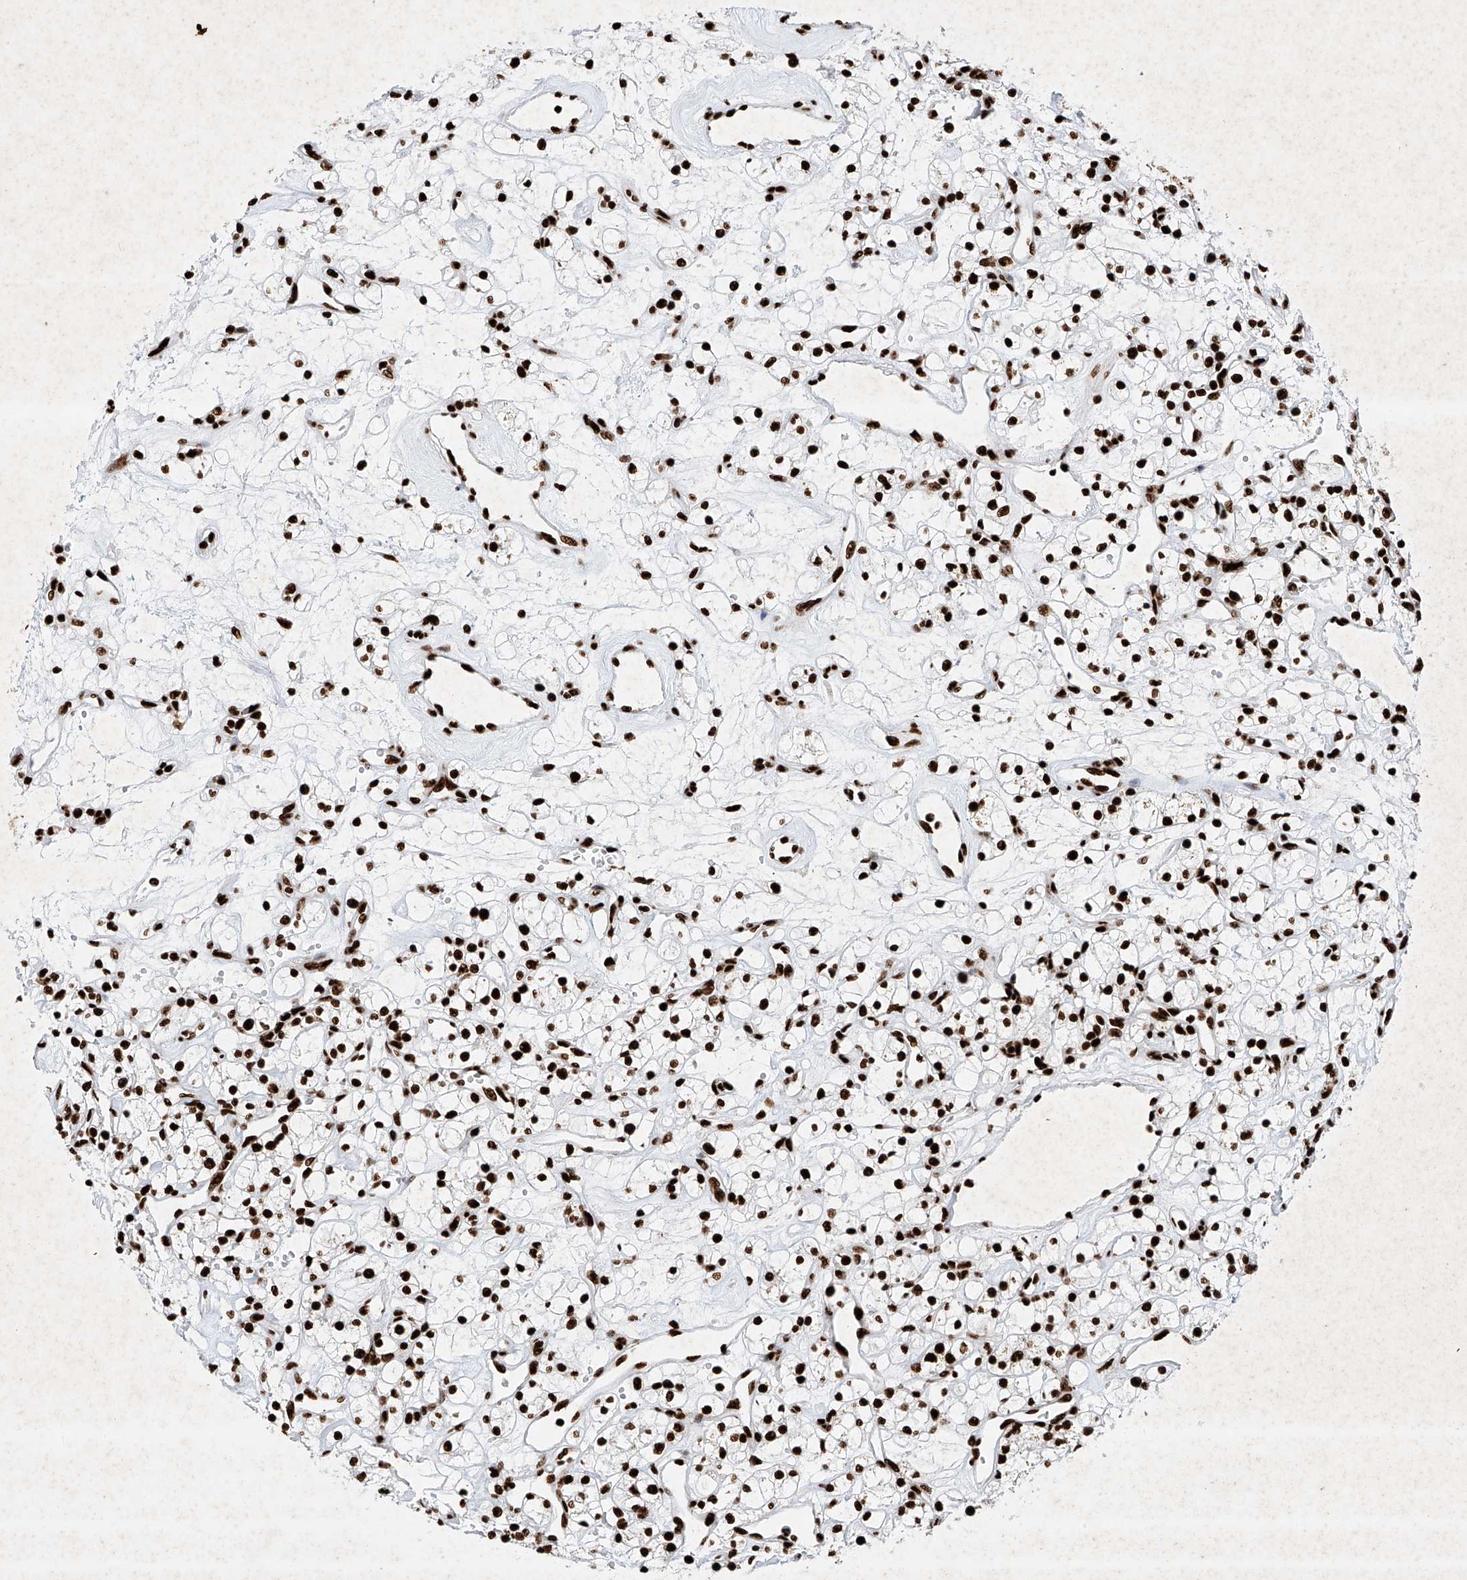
{"staining": {"intensity": "strong", "quantity": ">75%", "location": "nuclear"}, "tissue": "renal cancer", "cell_type": "Tumor cells", "image_type": "cancer", "snomed": [{"axis": "morphology", "description": "Adenocarcinoma, NOS"}, {"axis": "topography", "description": "Kidney"}], "caption": "Human renal adenocarcinoma stained with a protein marker displays strong staining in tumor cells.", "gene": "SRSF6", "patient": {"sex": "female", "age": 60}}